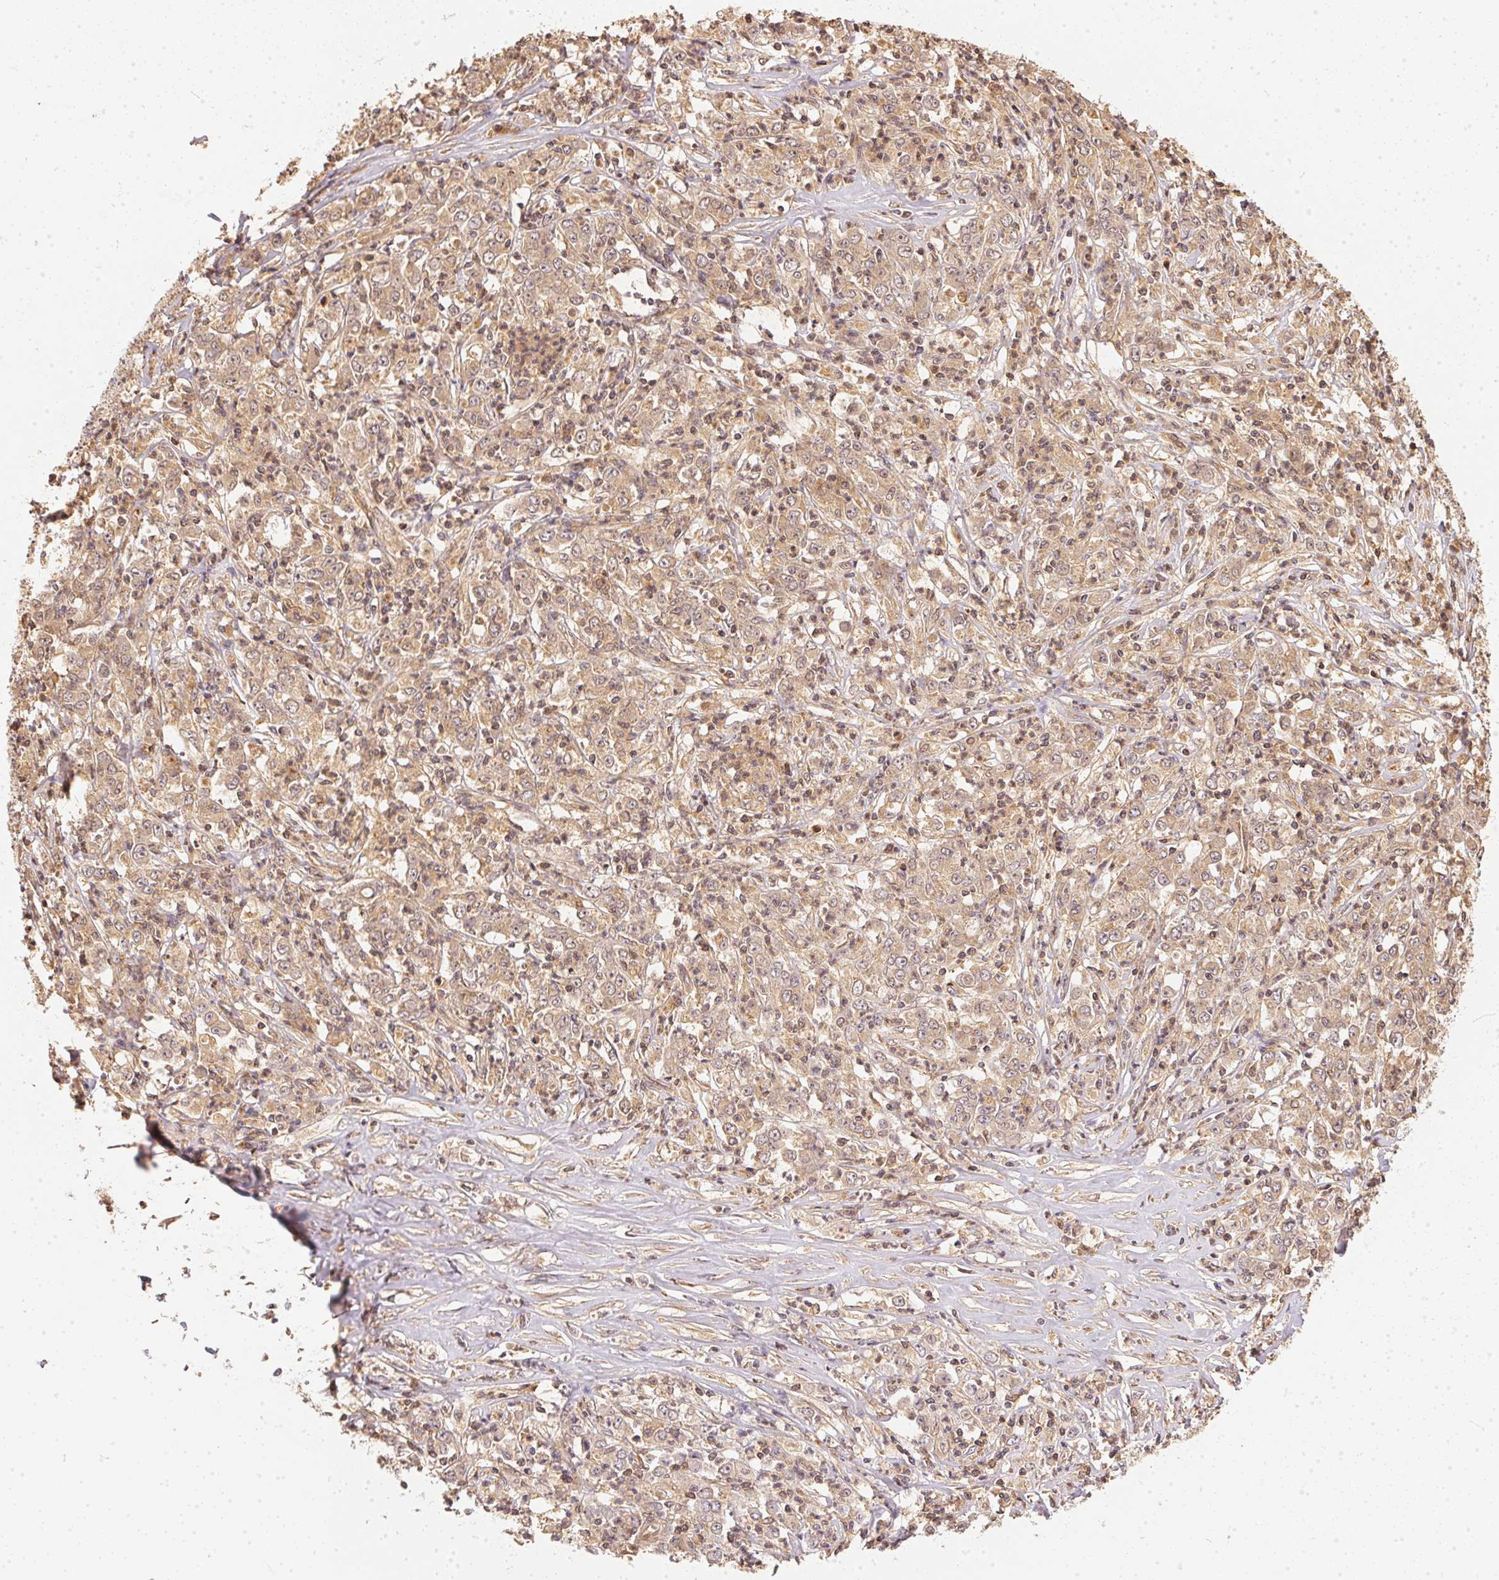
{"staining": {"intensity": "weak", "quantity": ">75%", "location": "cytoplasmic/membranous"}, "tissue": "stomach cancer", "cell_type": "Tumor cells", "image_type": "cancer", "snomed": [{"axis": "morphology", "description": "Adenocarcinoma, NOS"}, {"axis": "topography", "description": "Stomach, lower"}], "caption": "This photomicrograph demonstrates stomach cancer stained with immunohistochemistry to label a protein in brown. The cytoplasmic/membranous of tumor cells show weak positivity for the protein. Nuclei are counter-stained blue.", "gene": "BLMH", "patient": {"sex": "female", "age": 71}}